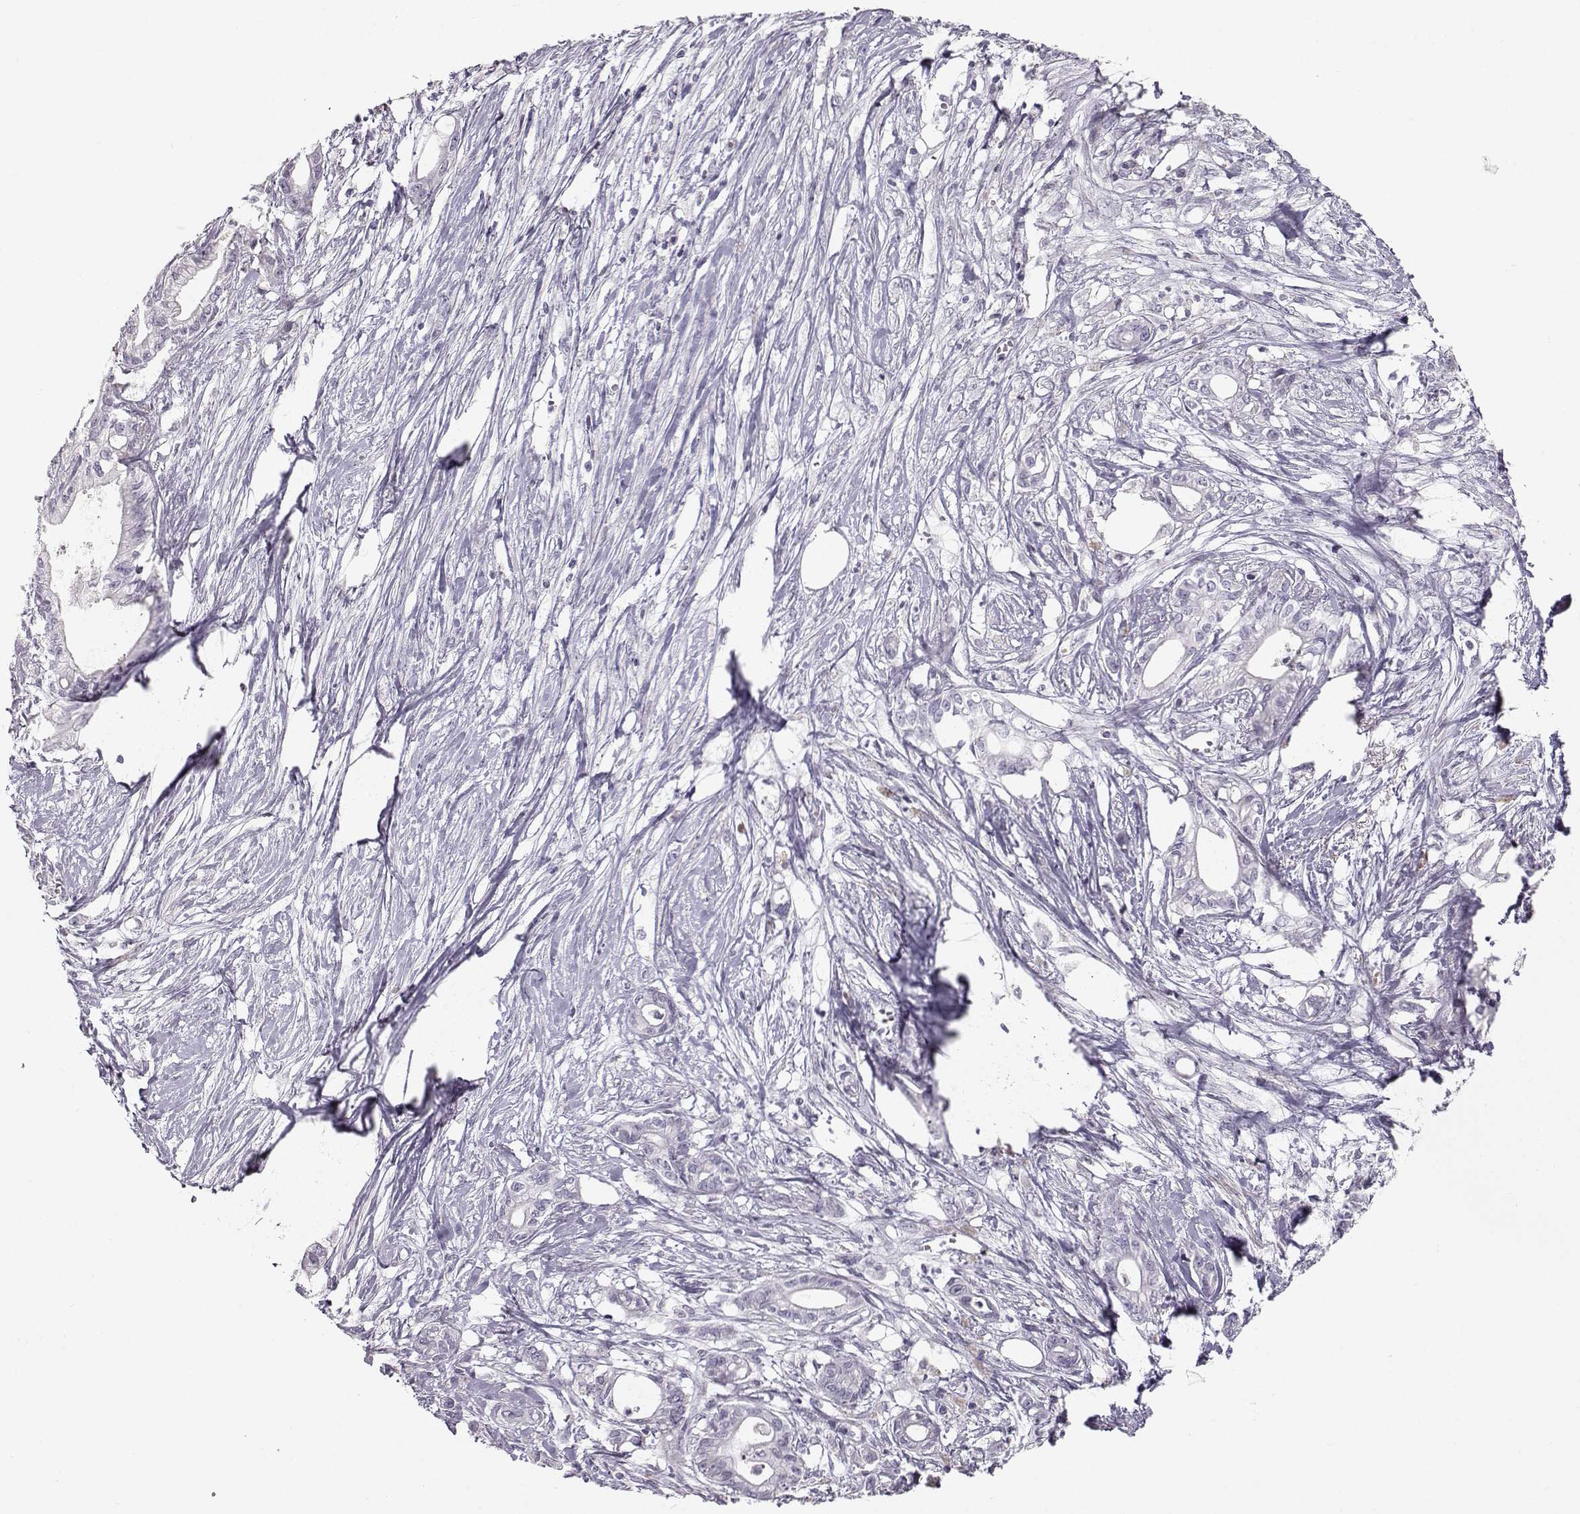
{"staining": {"intensity": "negative", "quantity": "none", "location": "none"}, "tissue": "pancreatic cancer", "cell_type": "Tumor cells", "image_type": "cancer", "snomed": [{"axis": "morphology", "description": "Adenocarcinoma, NOS"}, {"axis": "topography", "description": "Pancreas"}], "caption": "Protein analysis of pancreatic cancer (adenocarcinoma) reveals no significant positivity in tumor cells.", "gene": "CASR", "patient": {"sex": "male", "age": 71}}